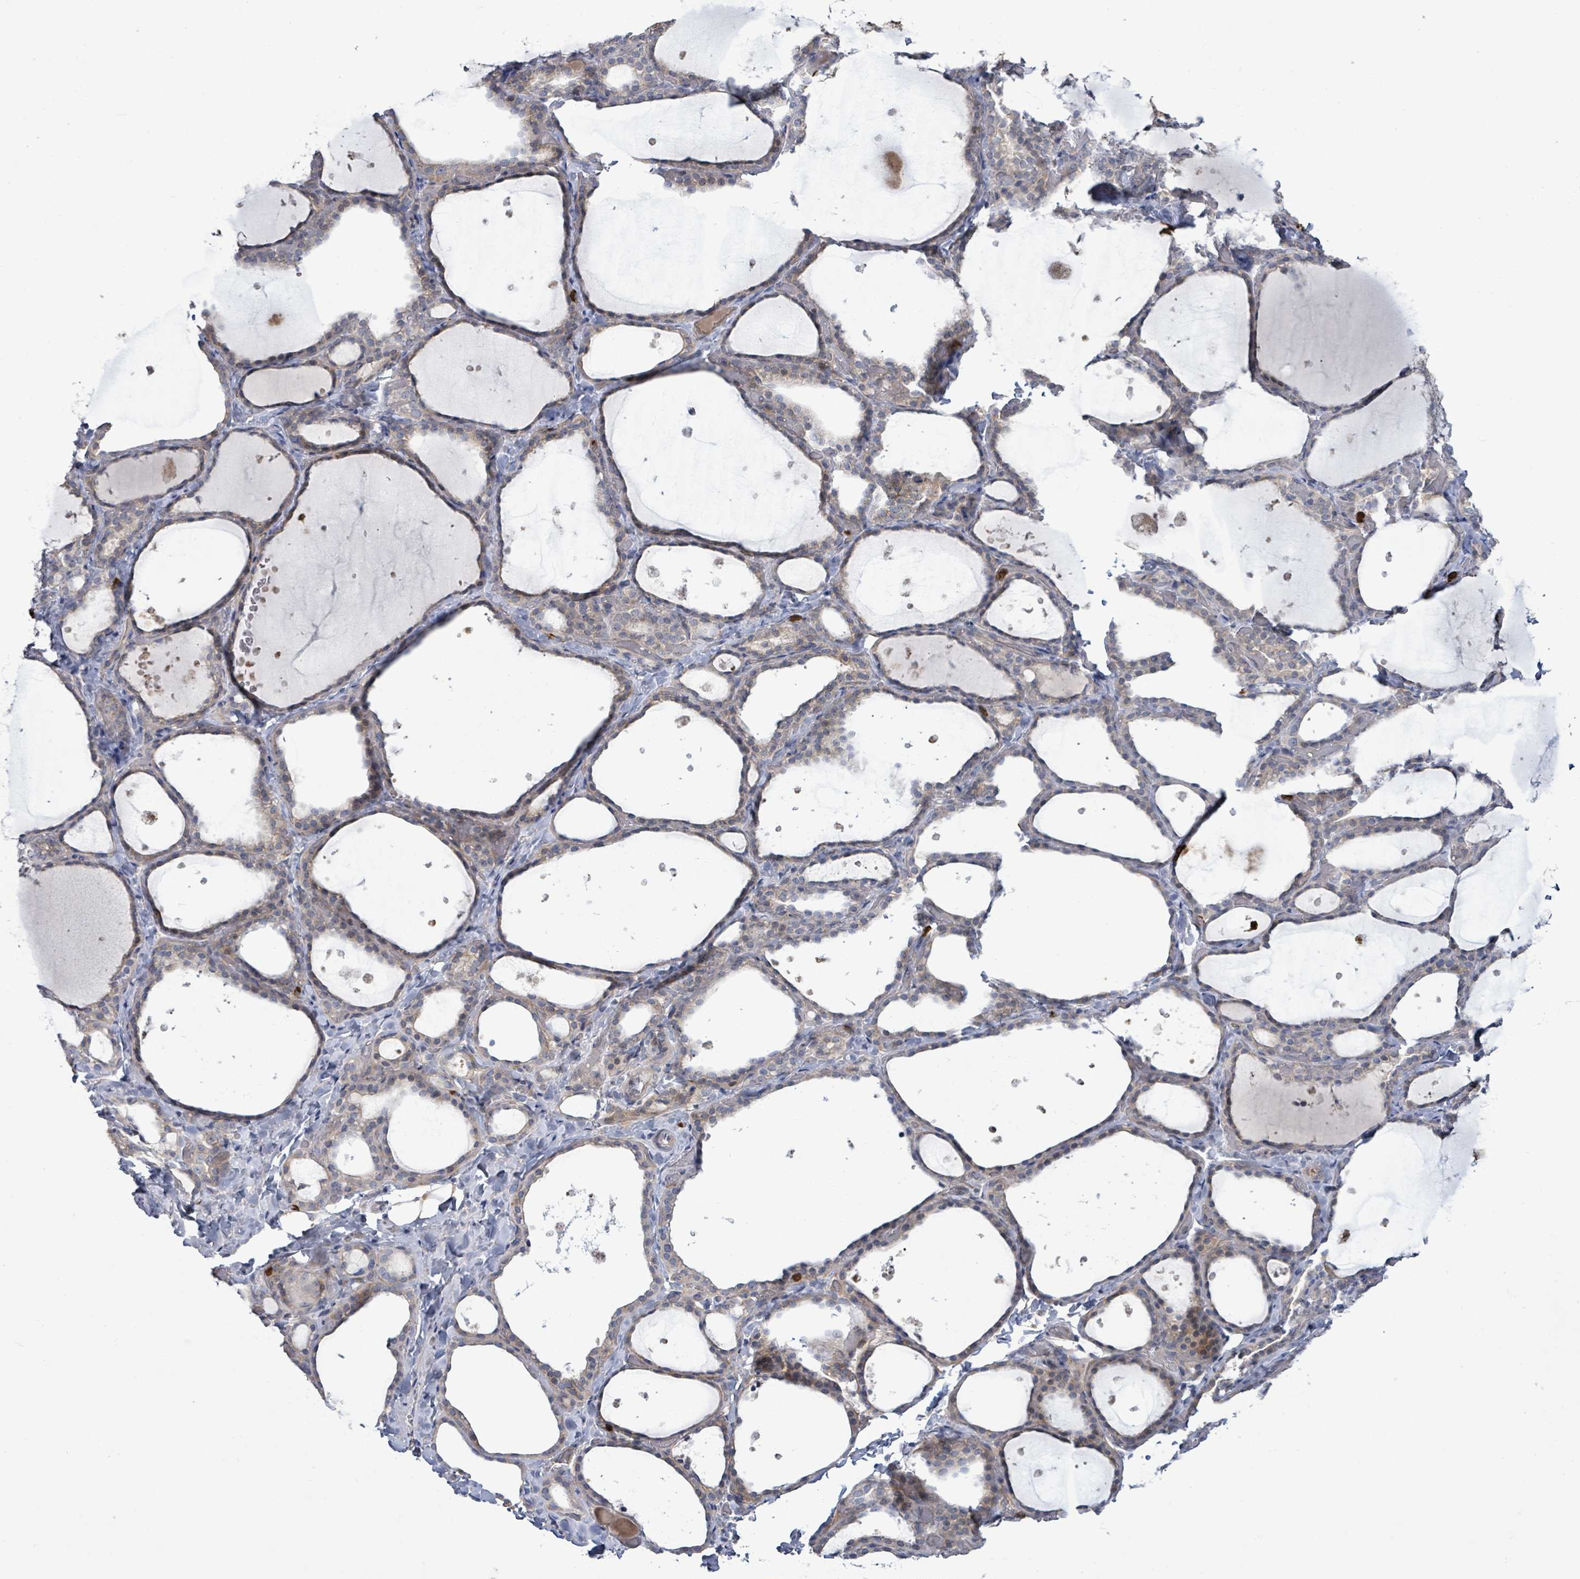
{"staining": {"intensity": "weak", "quantity": "25%-75%", "location": "cytoplasmic/membranous"}, "tissue": "thyroid gland", "cell_type": "Glandular cells", "image_type": "normal", "snomed": [{"axis": "morphology", "description": "Normal tissue, NOS"}, {"axis": "topography", "description": "Thyroid gland"}], "caption": "A photomicrograph of thyroid gland stained for a protein demonstrates weak cytoplasmic/membranous brown staining in glandular cells. (DAB (3,3'-diaminobenzidine) = brown stain, brightfield microscopy at high magnification).", "gene": "FAM210A", "patient": {"sex": "female", "age": 44}}